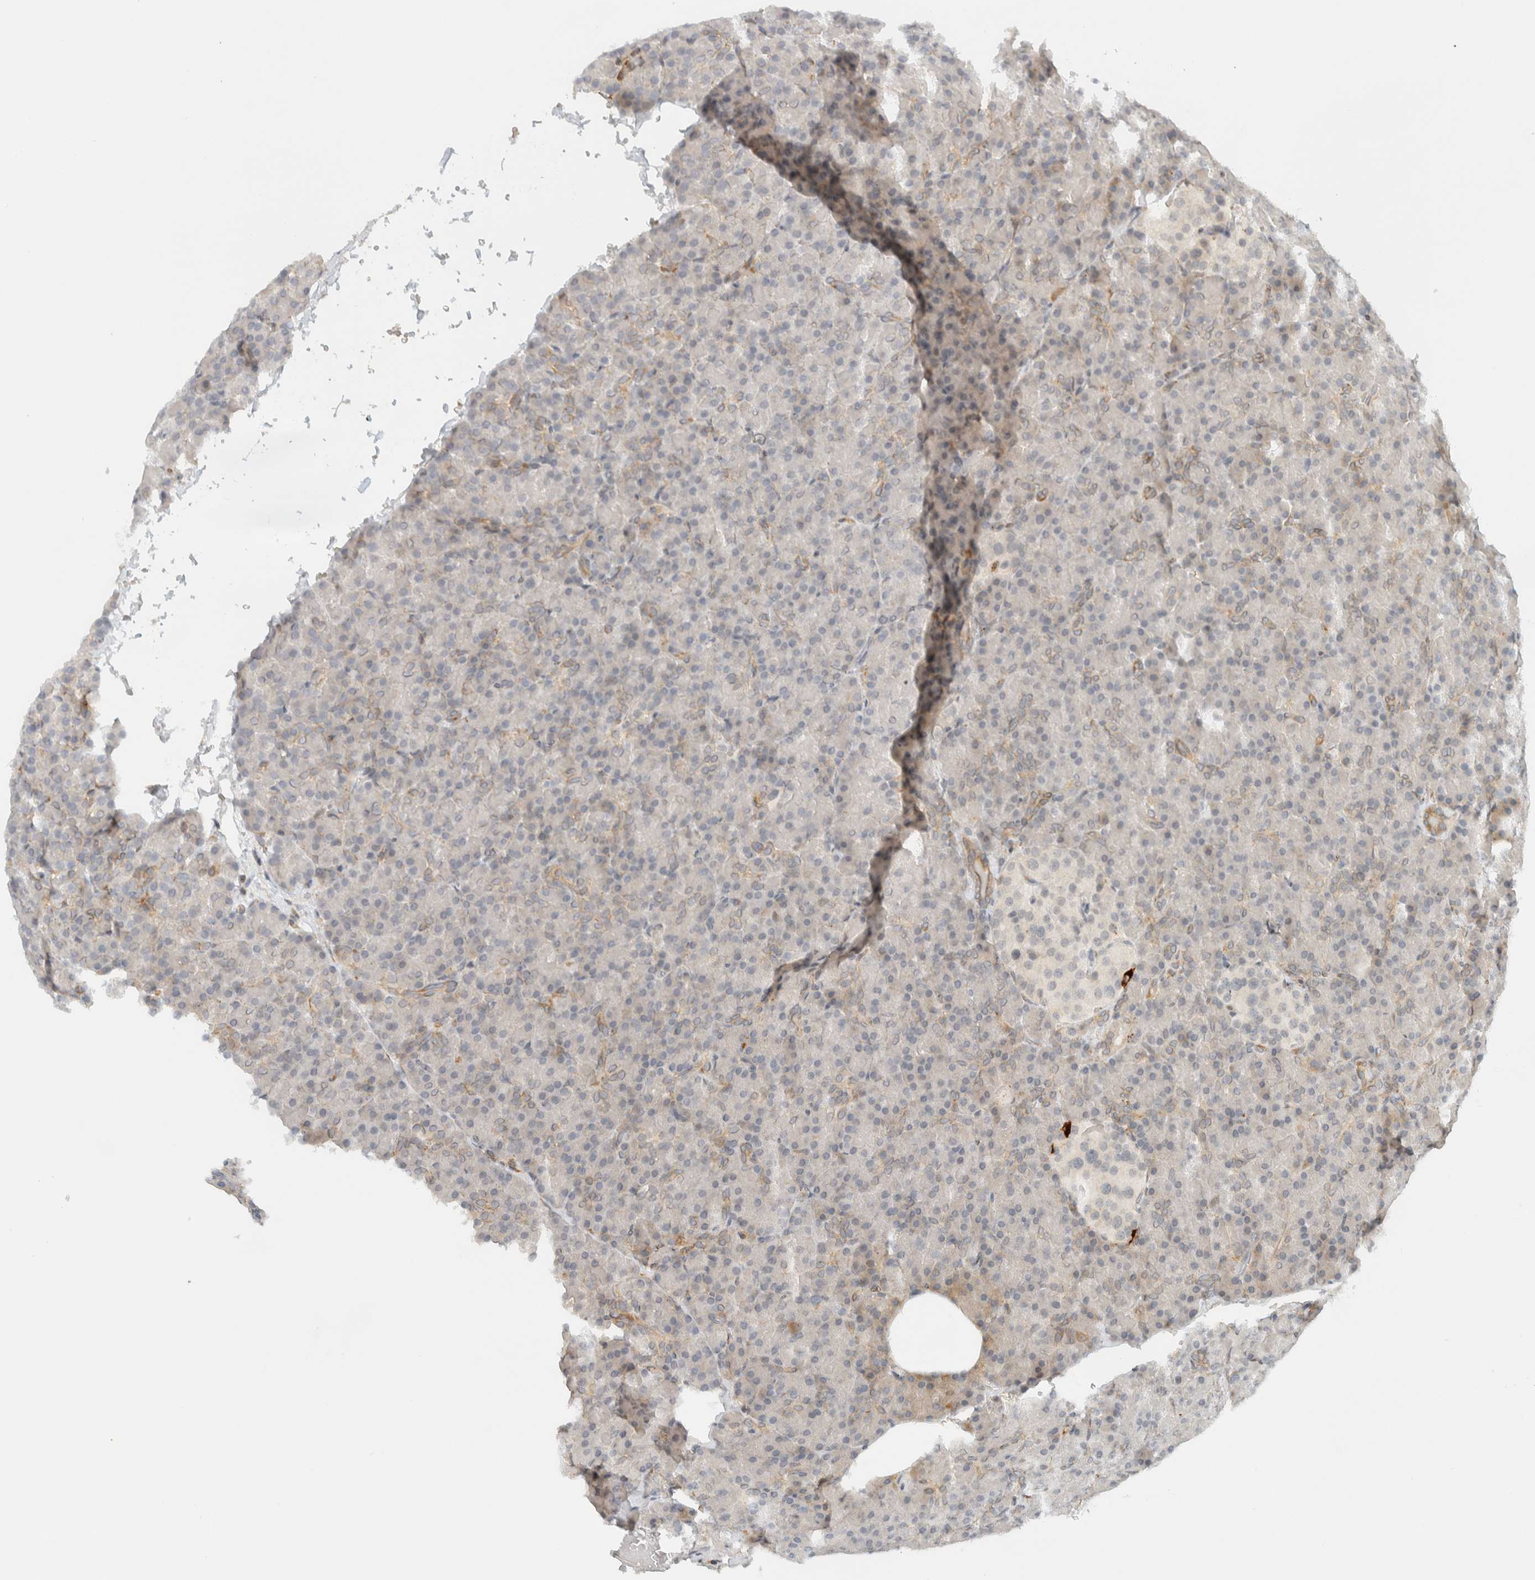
{"staining": {"intensity": "moderate", "quantity": "<25%", "location": "cytoplasmic/membranous"}, "tissue": "pancreas", "cell_type": "Exocrine glandular cells", "image_type": "normal", "snomed": [{"axis": "morphology", "description": "Normal tissue, NOS"}, {"axis": "topography", "description": "Pancreas"}], "caption": "A high-resolution micrograph shows immunohistochemistry staining of normal pancreas, which displays moderate cytoplasmic/membranous expression in about <25% of exocrine glandular cells. (DAB IHC, brown staining for protein, blue staining for nuclei).", "gene": "ITPRID1", "patient": {"sex": "female", "age": 43}}